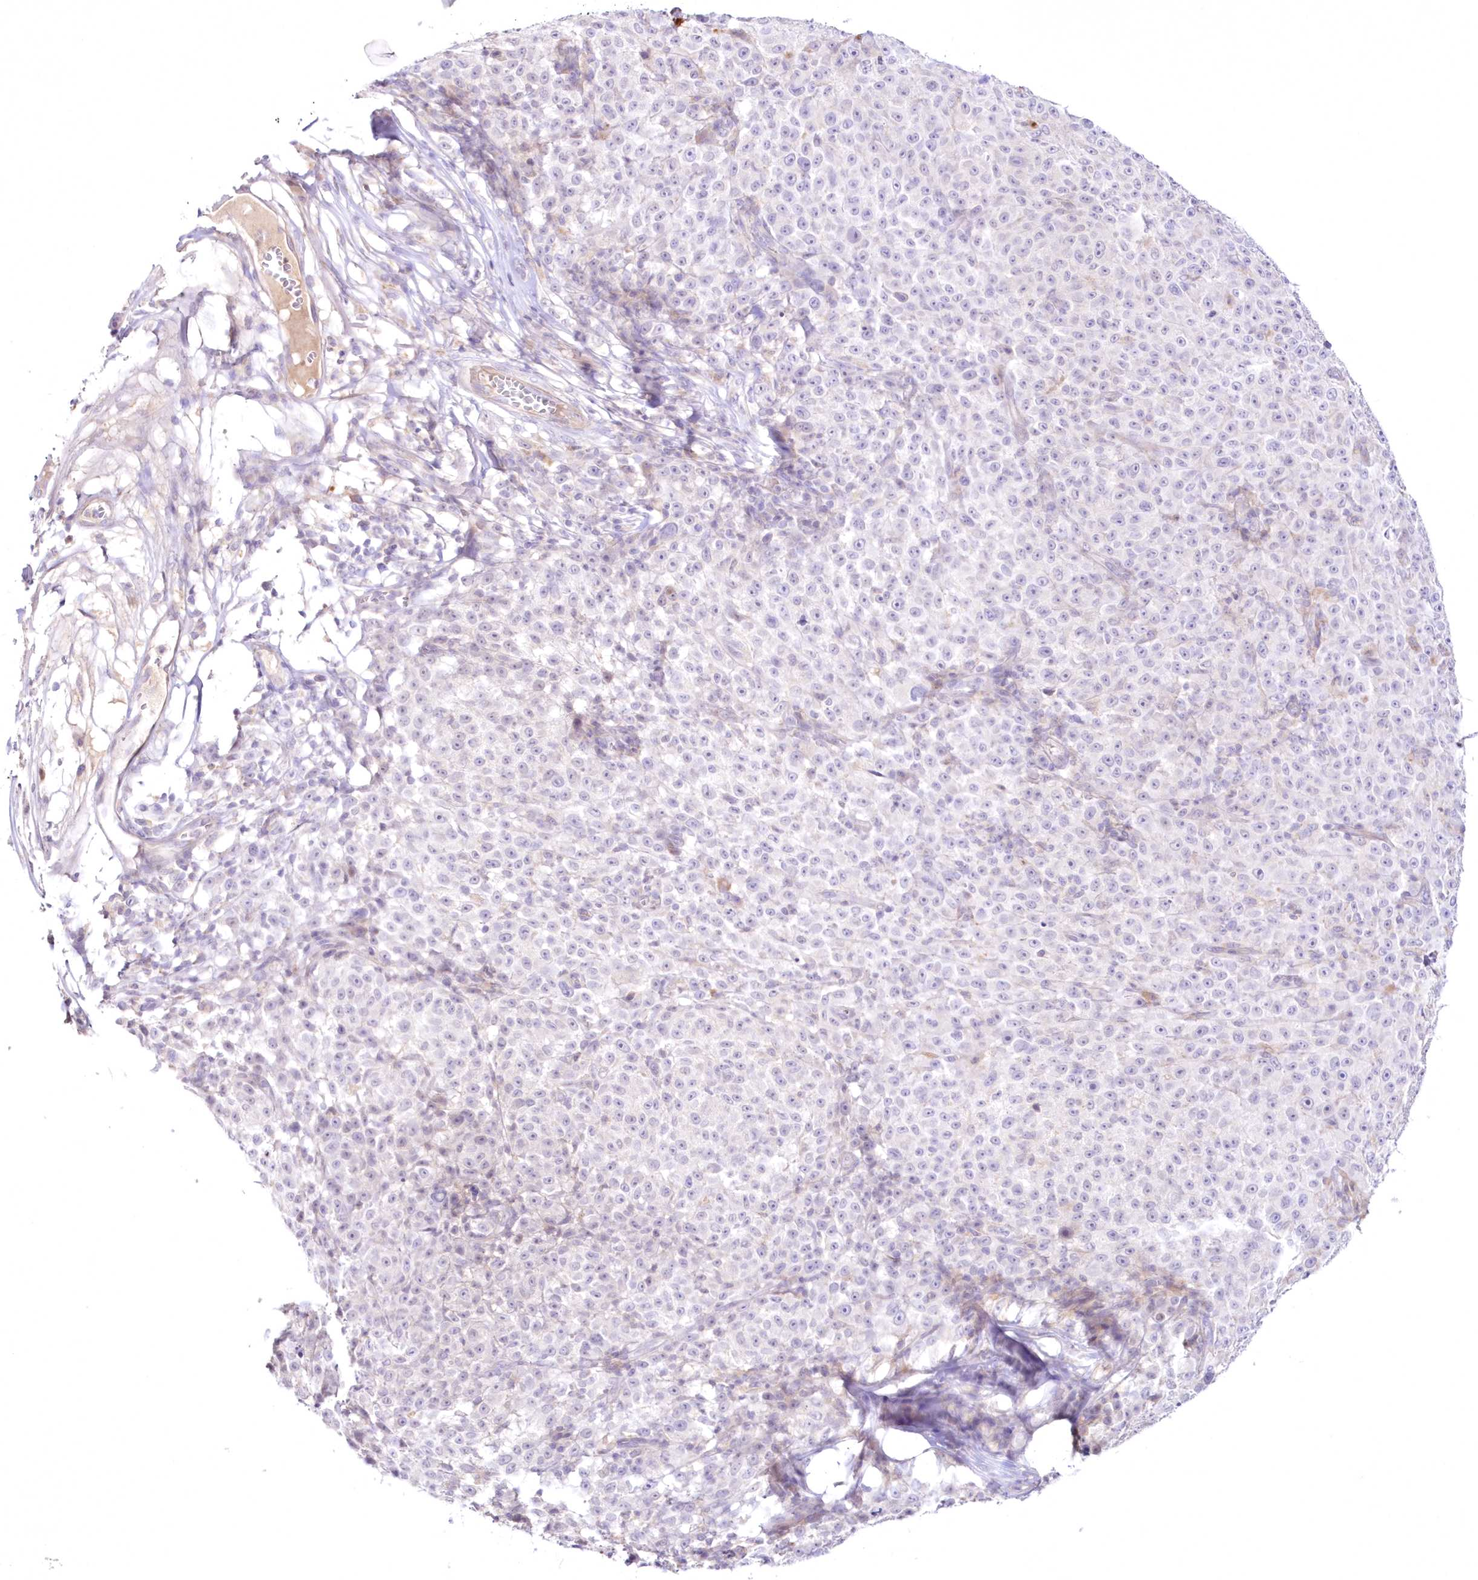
{"staining": {"intensity": "negative", "quantity": "none", "location": "none"}, "tissue": "melanoma", "cell_type": "Tumor cells", "image_type": "cancer", "snomed": [{"axis": "morphology", "description": "Malignant melanoma, NOS"}, {"axis": "topography", "description": "Skin"}], "caption": "Malignant melanoma stained for a protein using immunohistochemistry (IHC) reveals no expression tumor cells.", "gene": "NEU4", "patient": {"sex": "female", "age": 82}}